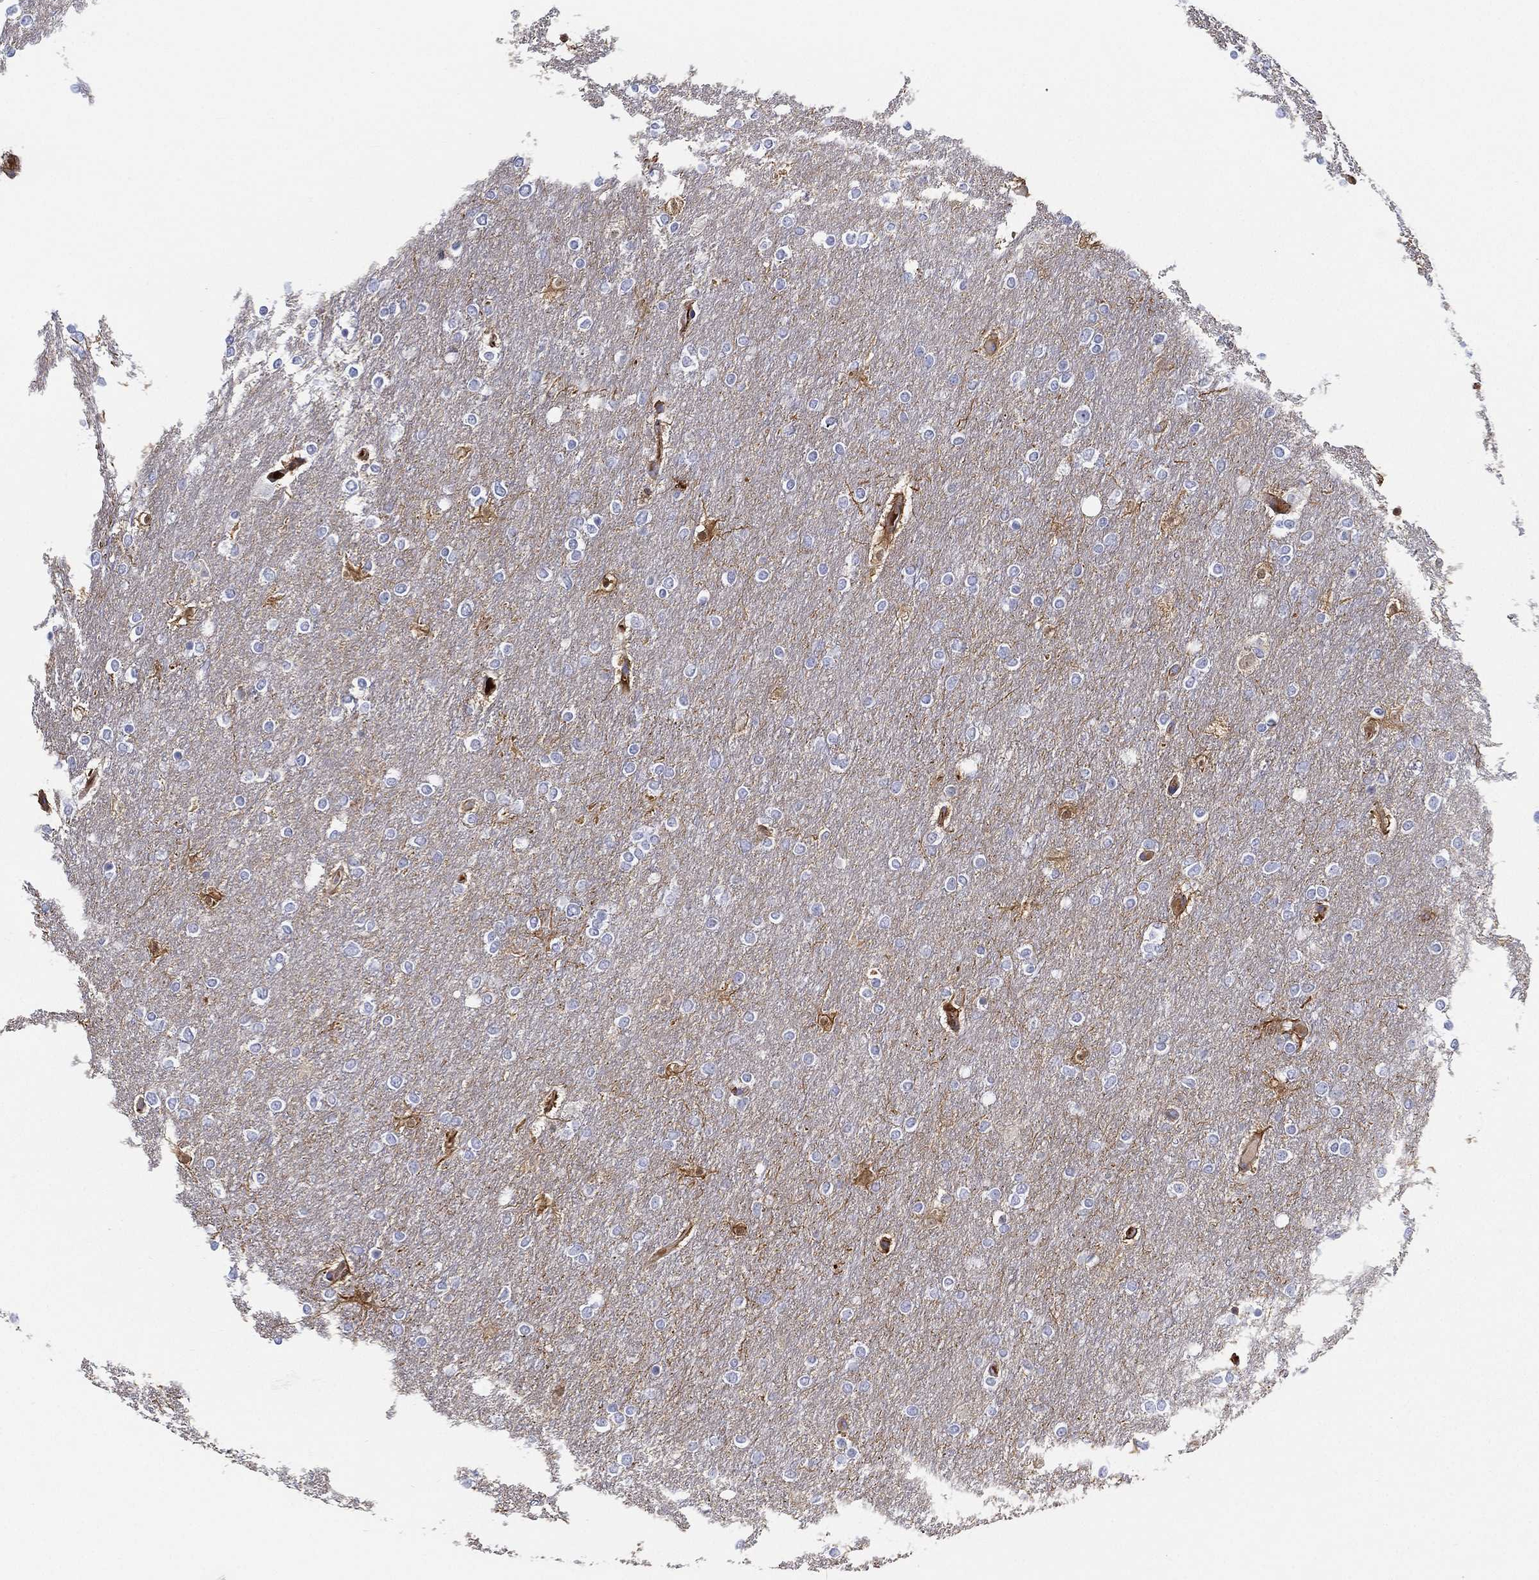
{"staining": {"intensity": "negative", "quantity": "none", "location": "none"}, "tissue": "glioma", "cell_type": "Tumor cells", "image_type": "cancer", "snomed": [{"axis": "morphology", "description": "Glioma, malignant, High grade"}, {"axis": "topography", "description": "Brain"}], "caption": "Tumor cells are negative for brown protein staining in malignant high-grade glioma.", "gene": "IFNB1", "patient": {"sex": "female", "age": 61}}